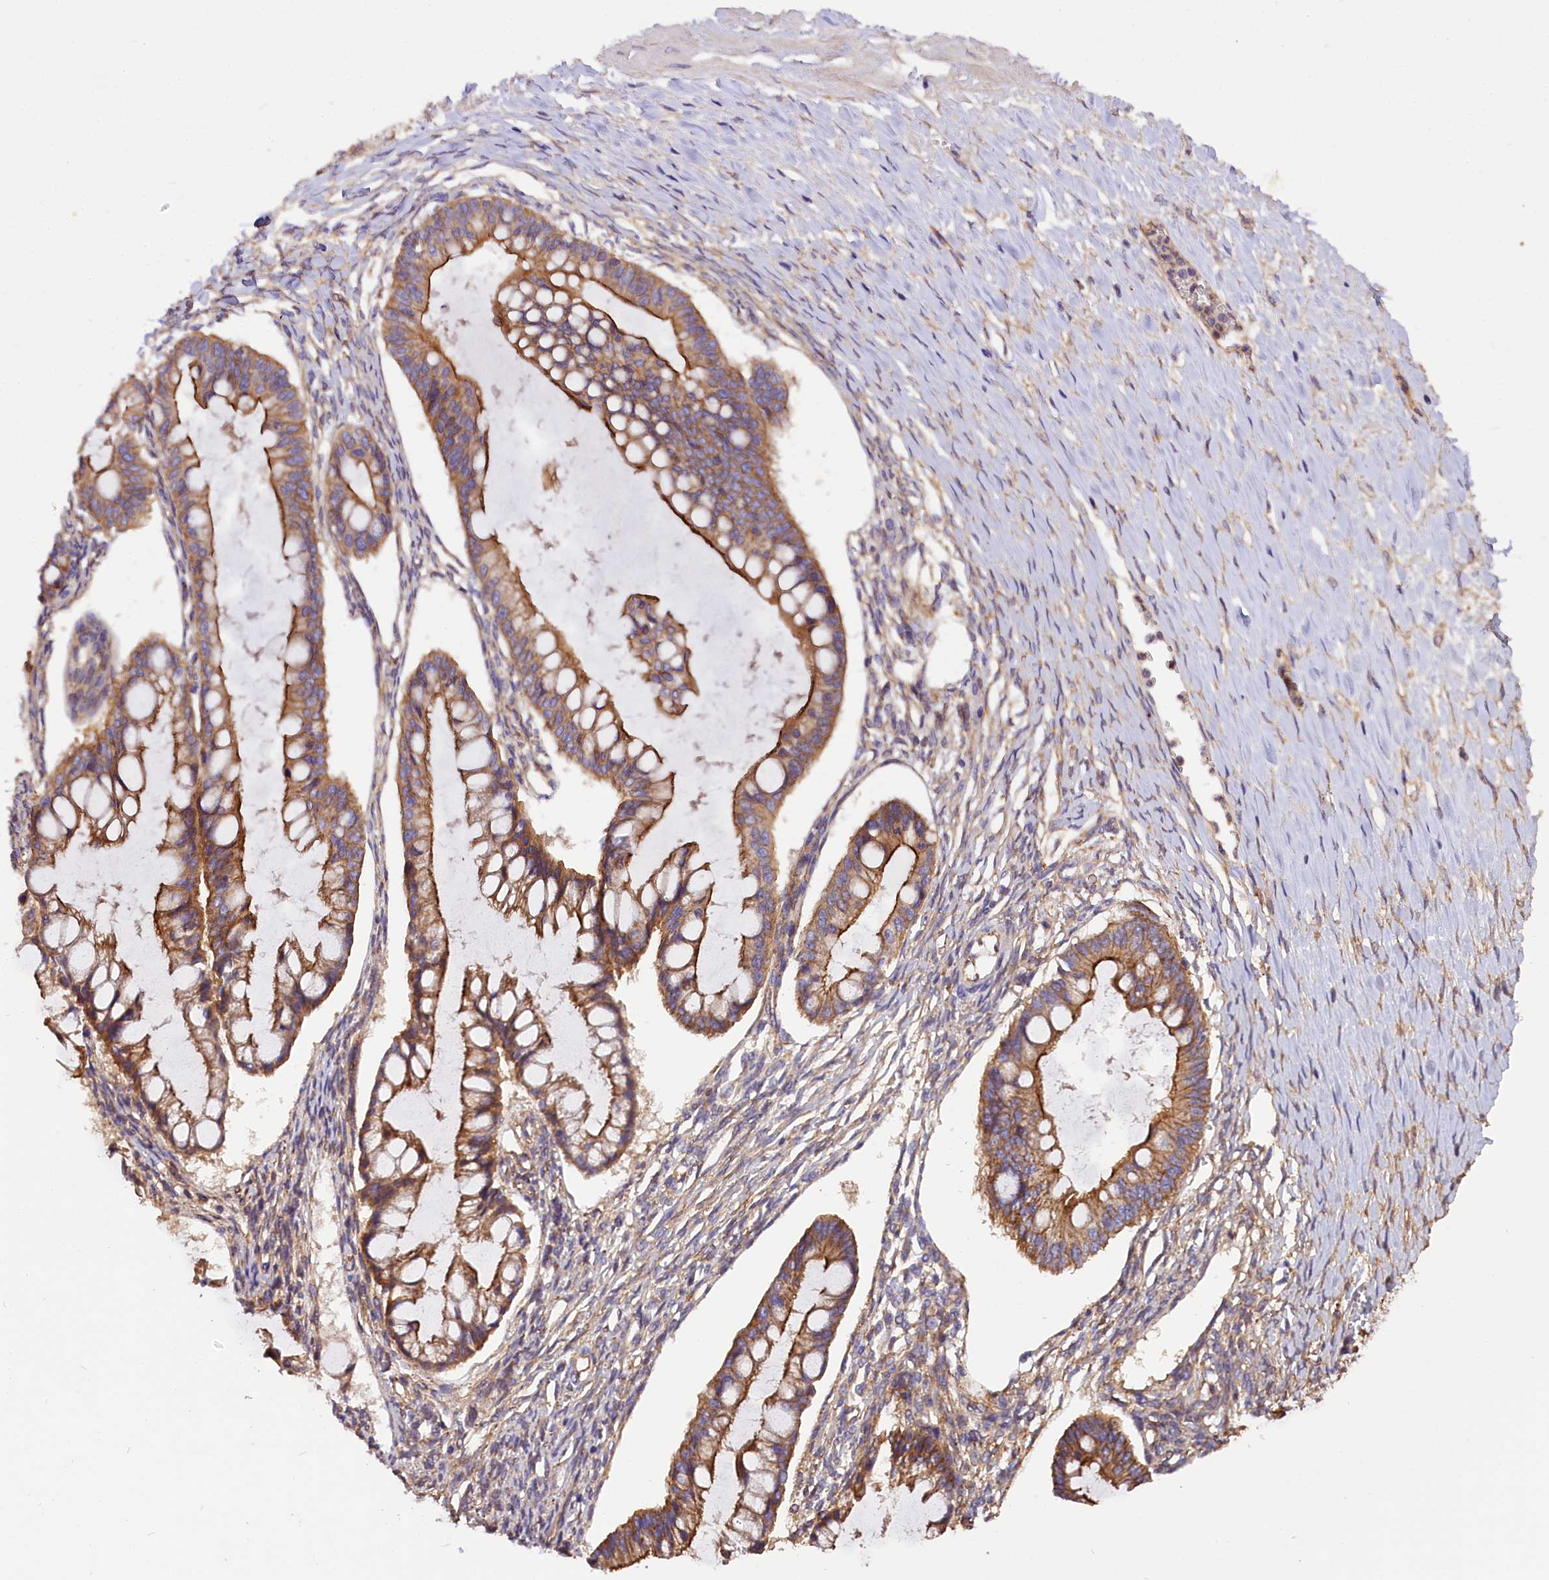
{"staining": {"intensity": "moderate", "quantity": ">75%", "location": "cytoplasmic/membranous"}, "tissue": "ovarian cancer", "cell_type": "Tumor cells", "image_type": "cancer", "snomed": [{"axis": "morphology", "description": "Cystadenocarcinoma, mucinous, NOS"}, {"axis": "topography", "description": "Ovary"}], "caption": "High-magnification brightfield microscopy of ovarian cancer (mucinous cystadenocarcinoma) stained with DAB (3,3'-diaminobenzidine) (brown) and counterstained with hematoxylin (blue). tumor cells exhibit moderate cytoplasmic/membranous staining is present in approximately>75% of cells.", "gene": "ERMARD", "patient": {"sex": "female", "age": 73}}